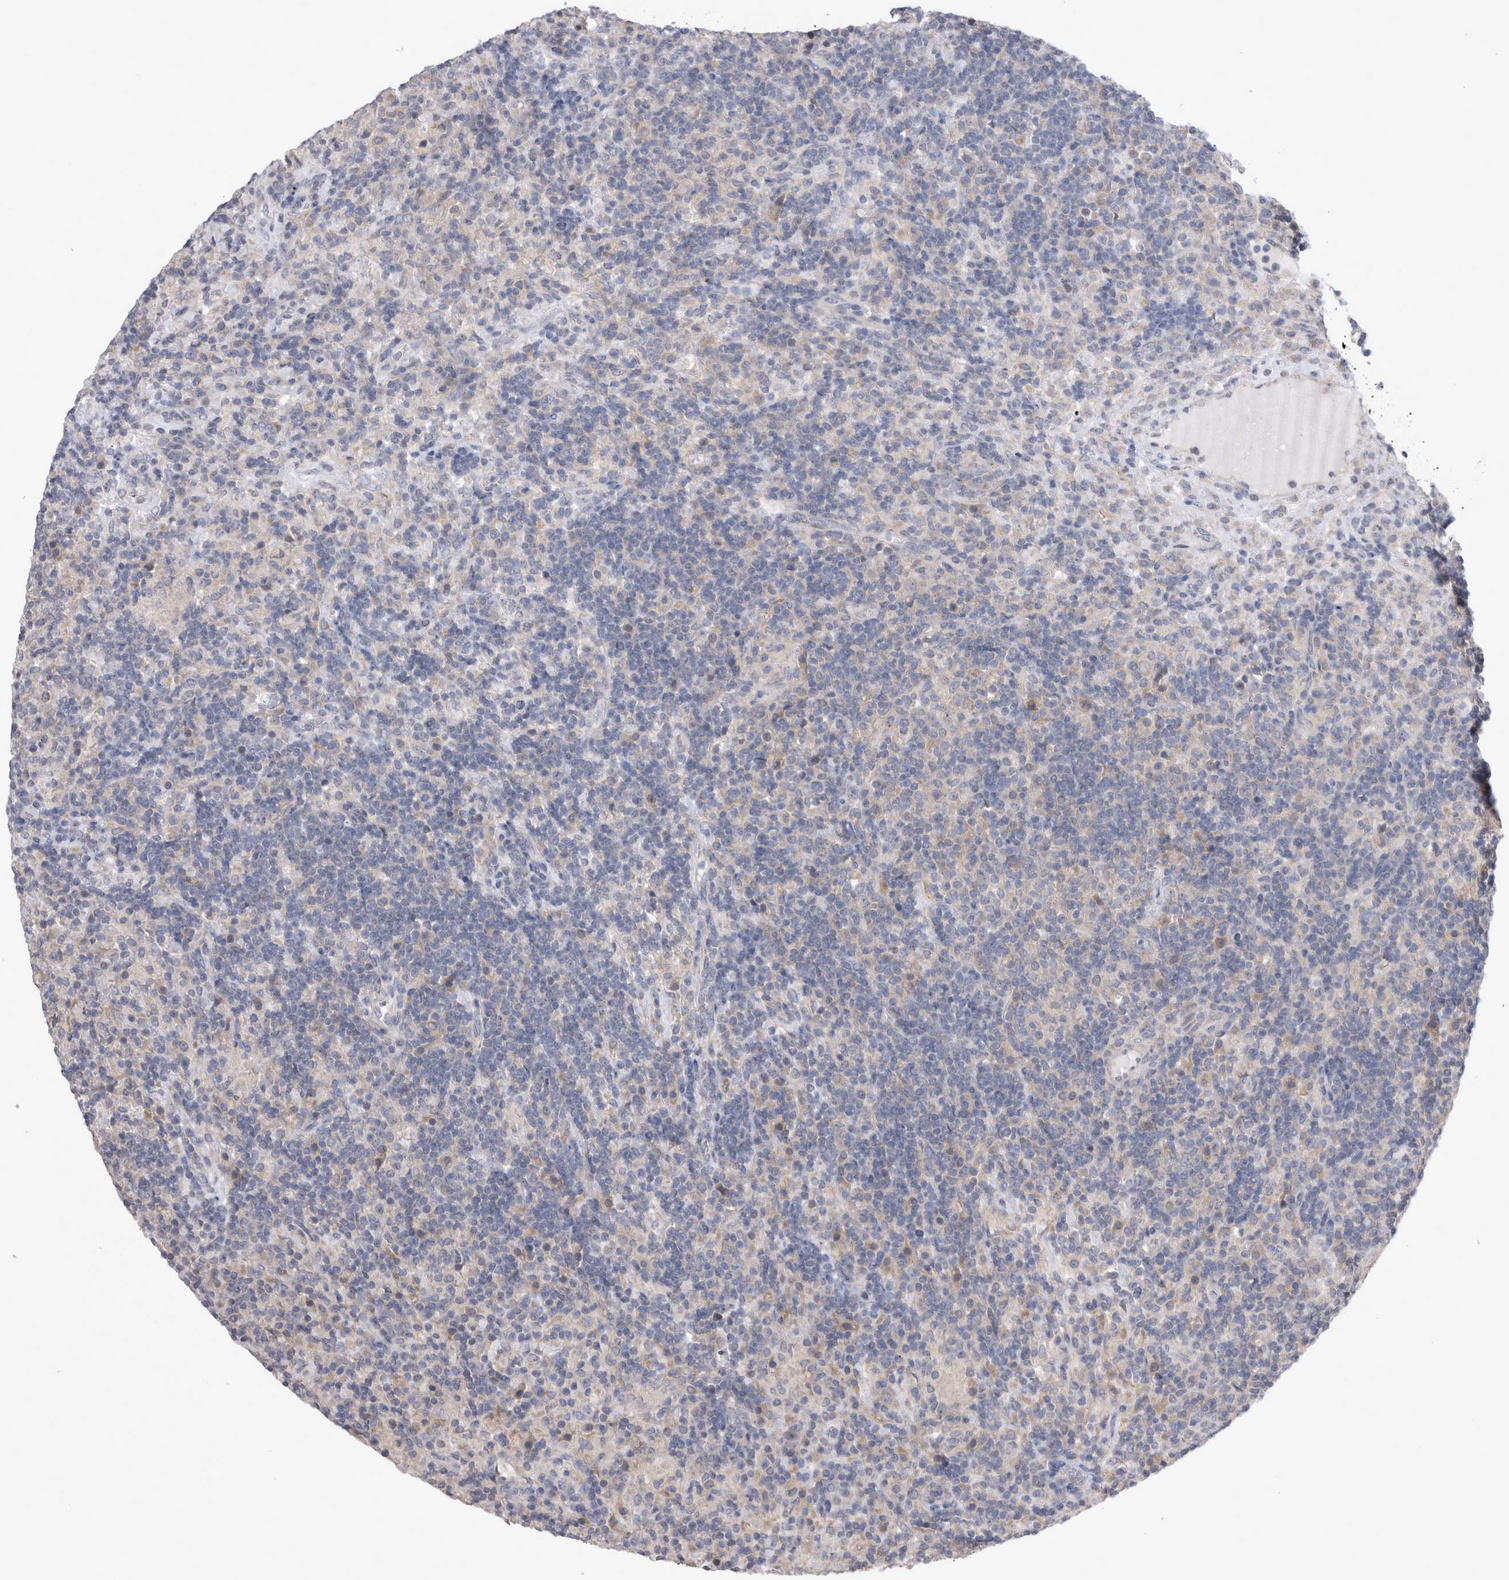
{"staining": {"intensity": "weak", "quantity": "<25%", "location": "cytoplasmic/membranous"}, "tissue": "lymphoma", "cell_type": "Tumor cells", "image_type": "cancer", "snomed": [{"axis": "morphology", "description": "Hodgkin's disease, NOS"}, {"axis": "topography", "description": "Lymph node"}], "caption": "A high-resolution image shows IHC staining of lymphoma, which exhibits no significant staining in tumor cells.", "gene": "LRRC40", "patient": {"sex": "male", "age": 70}}